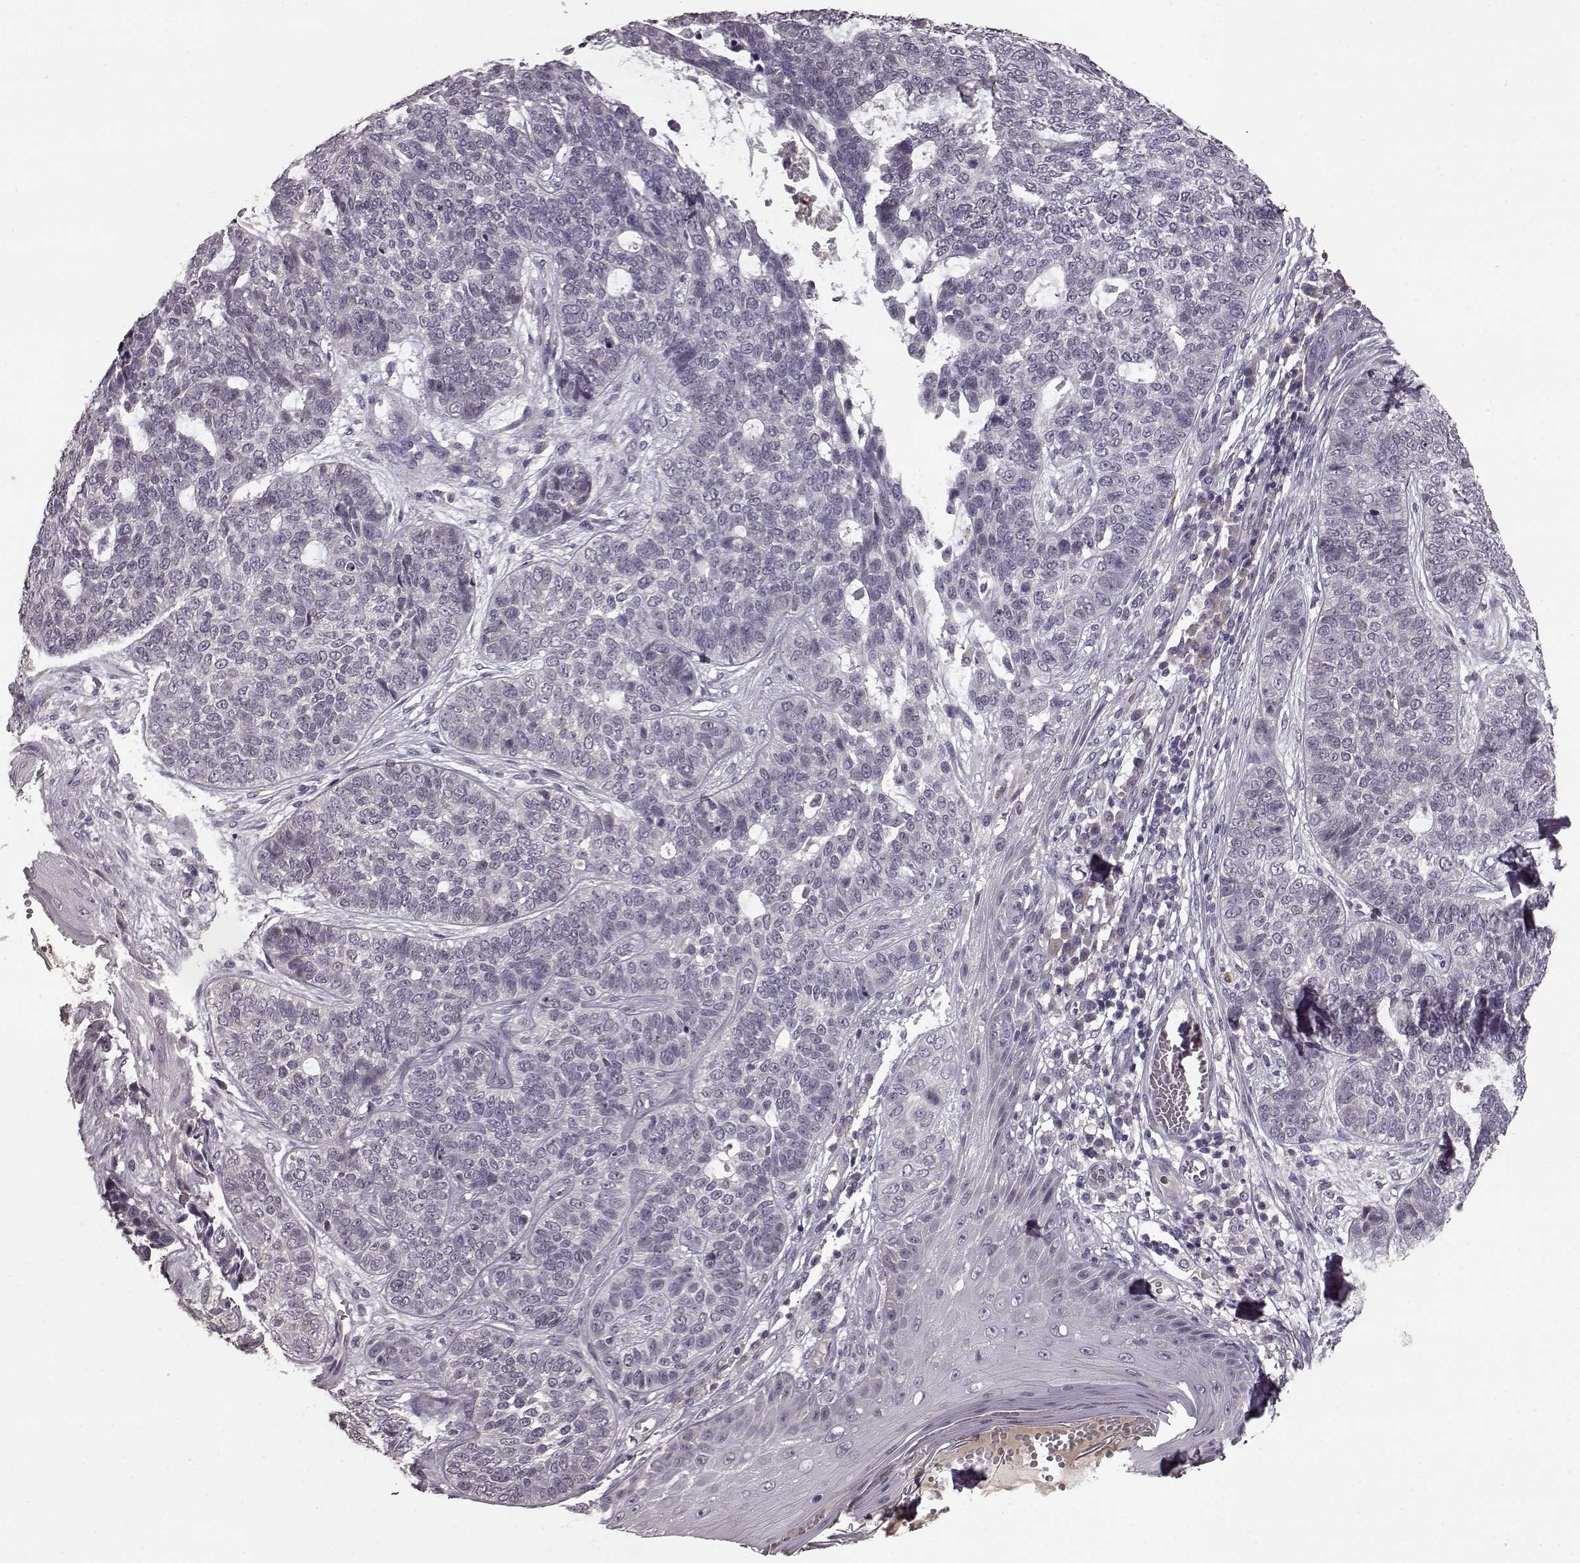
{"staining": {"intensity": "negative", "quantity": "none", "location": "none"}, "tissue": "skin cancer", "cell_type": "Tumor cells", "image_type": "cancer", "snomed": [{"axis": "morphology", "description": "Basal cell carcinoma"}, {"axis": "topography", "description": "Skin"}], "caption": "DAB (3,3'-diaminobenzidine) immunohistochemical staining of human skin basal cell carcinoma displays no significant expression in tumor cells. (DAB immunohistochemistry, high magnification).", "gene": "SLC52A3", "patient": {"sex": "female", "age": 69}}